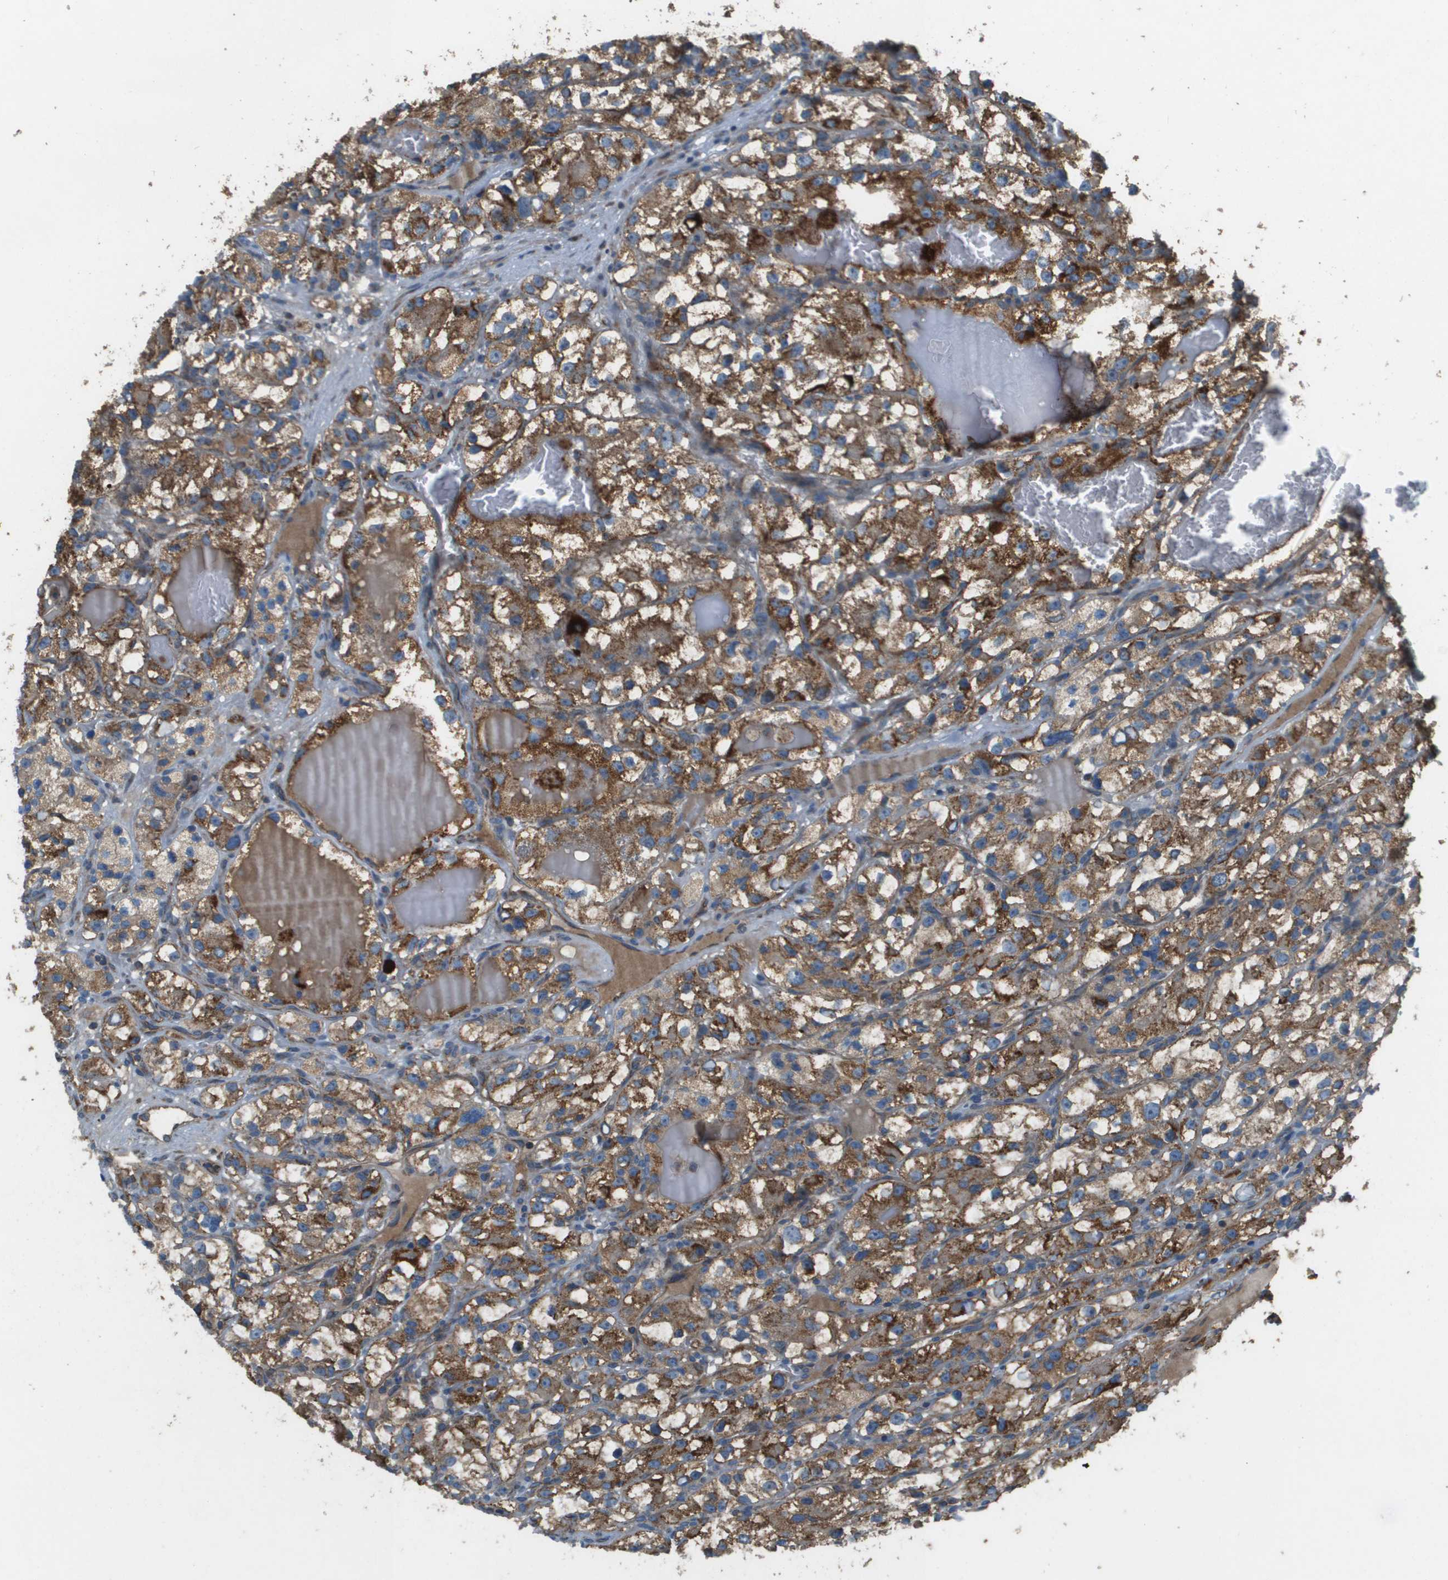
{"staining": {"intensity": "moderate", "quantity": ">75%", "location": "cytoplasmic/membranous"}, "tissue": "renal cancer", "cell_type": "Tumor cells", "image_type": "cancer", "snomed": [{"axis": "morphology", "description": "Adenocarcinoma, NOS"}, {"axis": "topography", "description": "Kidney"}], "caption": "A medium amount of moderate cytoplasmic/membranous positivity is present in about >75% of tumor cells in renal adenocarcinoma tissue.", "gene": "NRK", "patient": {"sex": "female", "age": 57}}